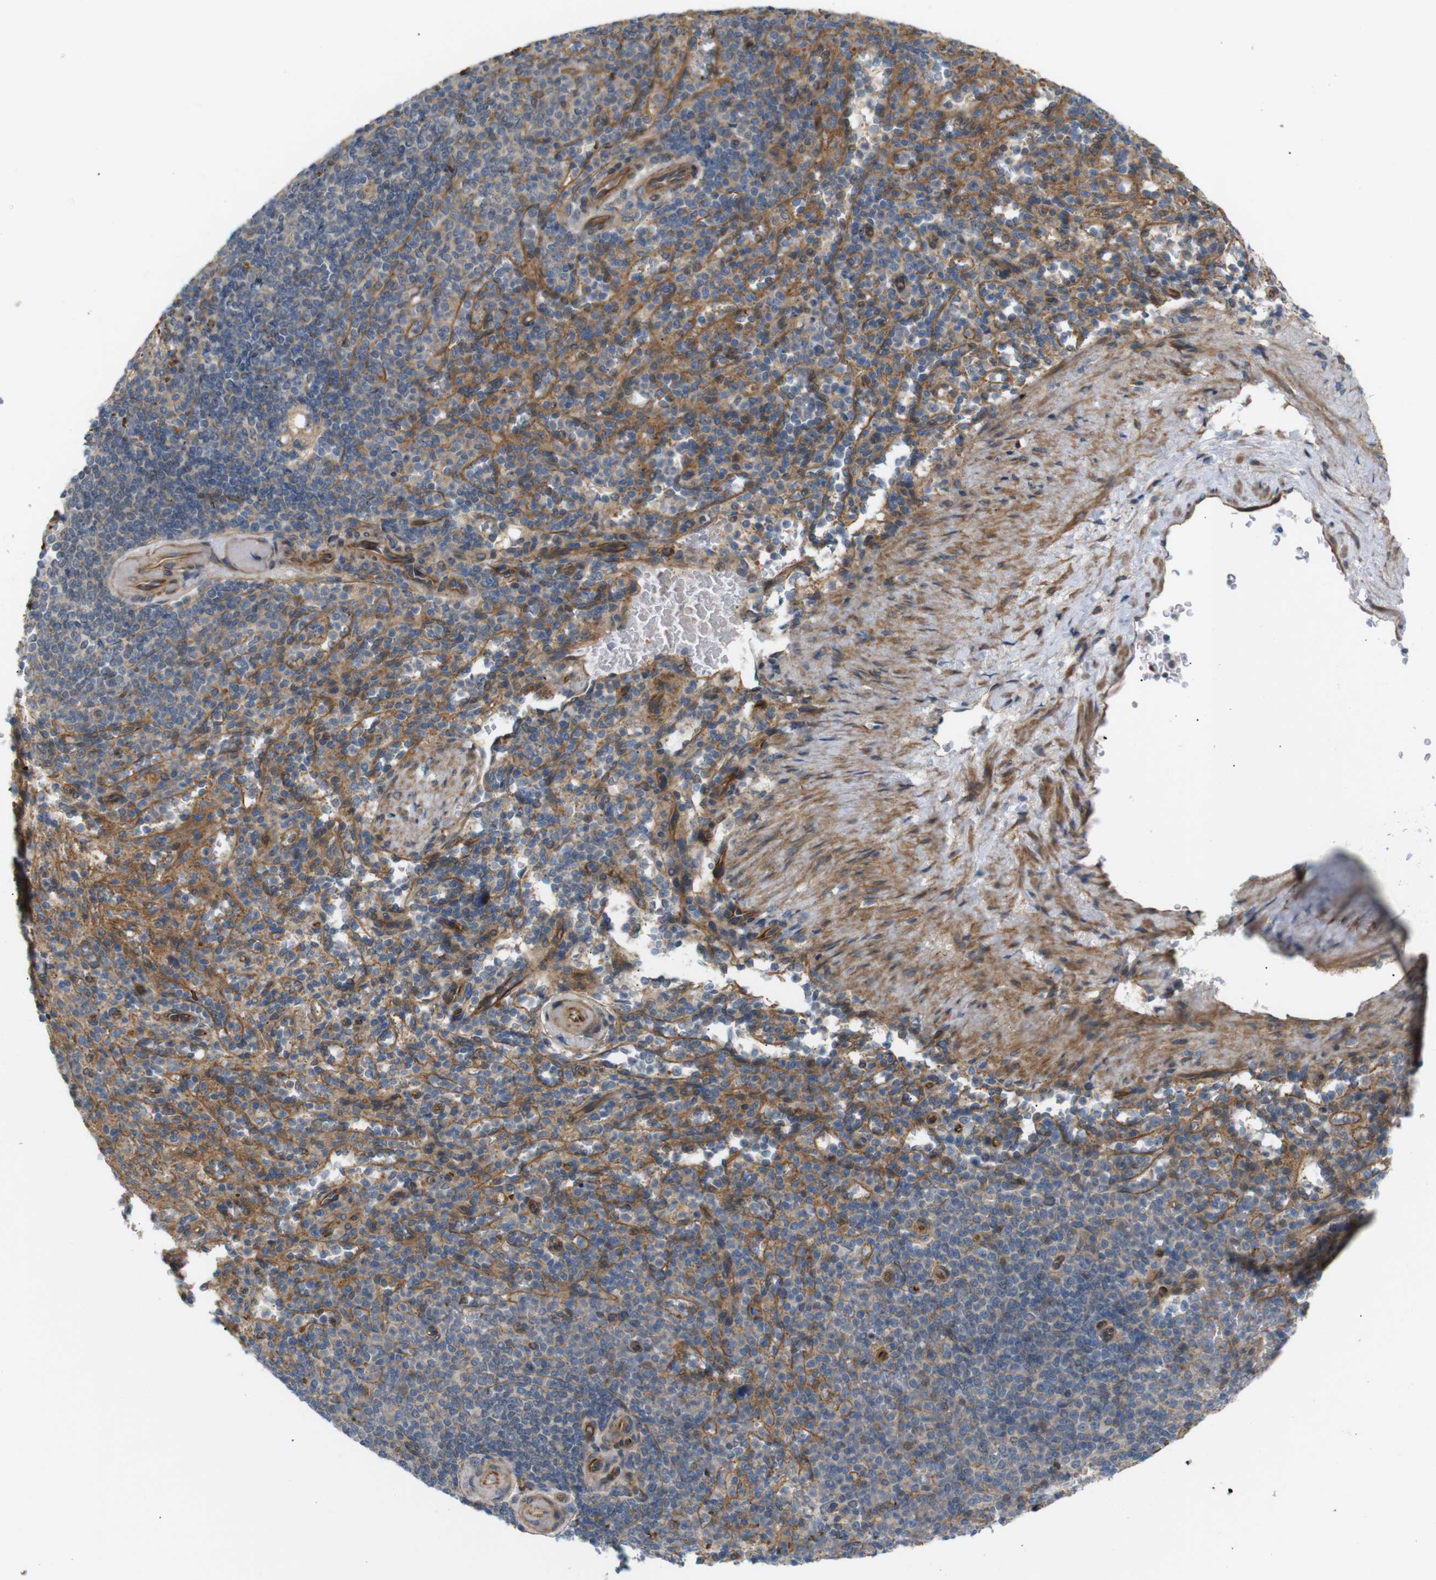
{"staining": {"intensity": "moderate", "quantity": ">75%", "location": "cytoplasmic/membranous"}, "tissue": "spleen", "cell_type": "Cells in red pulp", "image_type": "normal", "snomed": [{"axis": "morphology", "description": "Normal tissue, NOS"}, {"axis": "topography", "description": "Spleen"}], "caption": "Immunohistochemical staining of benign human spleen exhibits moderate cytoplasmic/membranous protein expression in approximately >75% of cells in red pulp. The staining was performed using DAB, with brown indicating positive protein expression. Nuclei are stained blue with hematoxylin.", "gene": "RPTOR", "patient": {"sex": "female", "age": 74}}